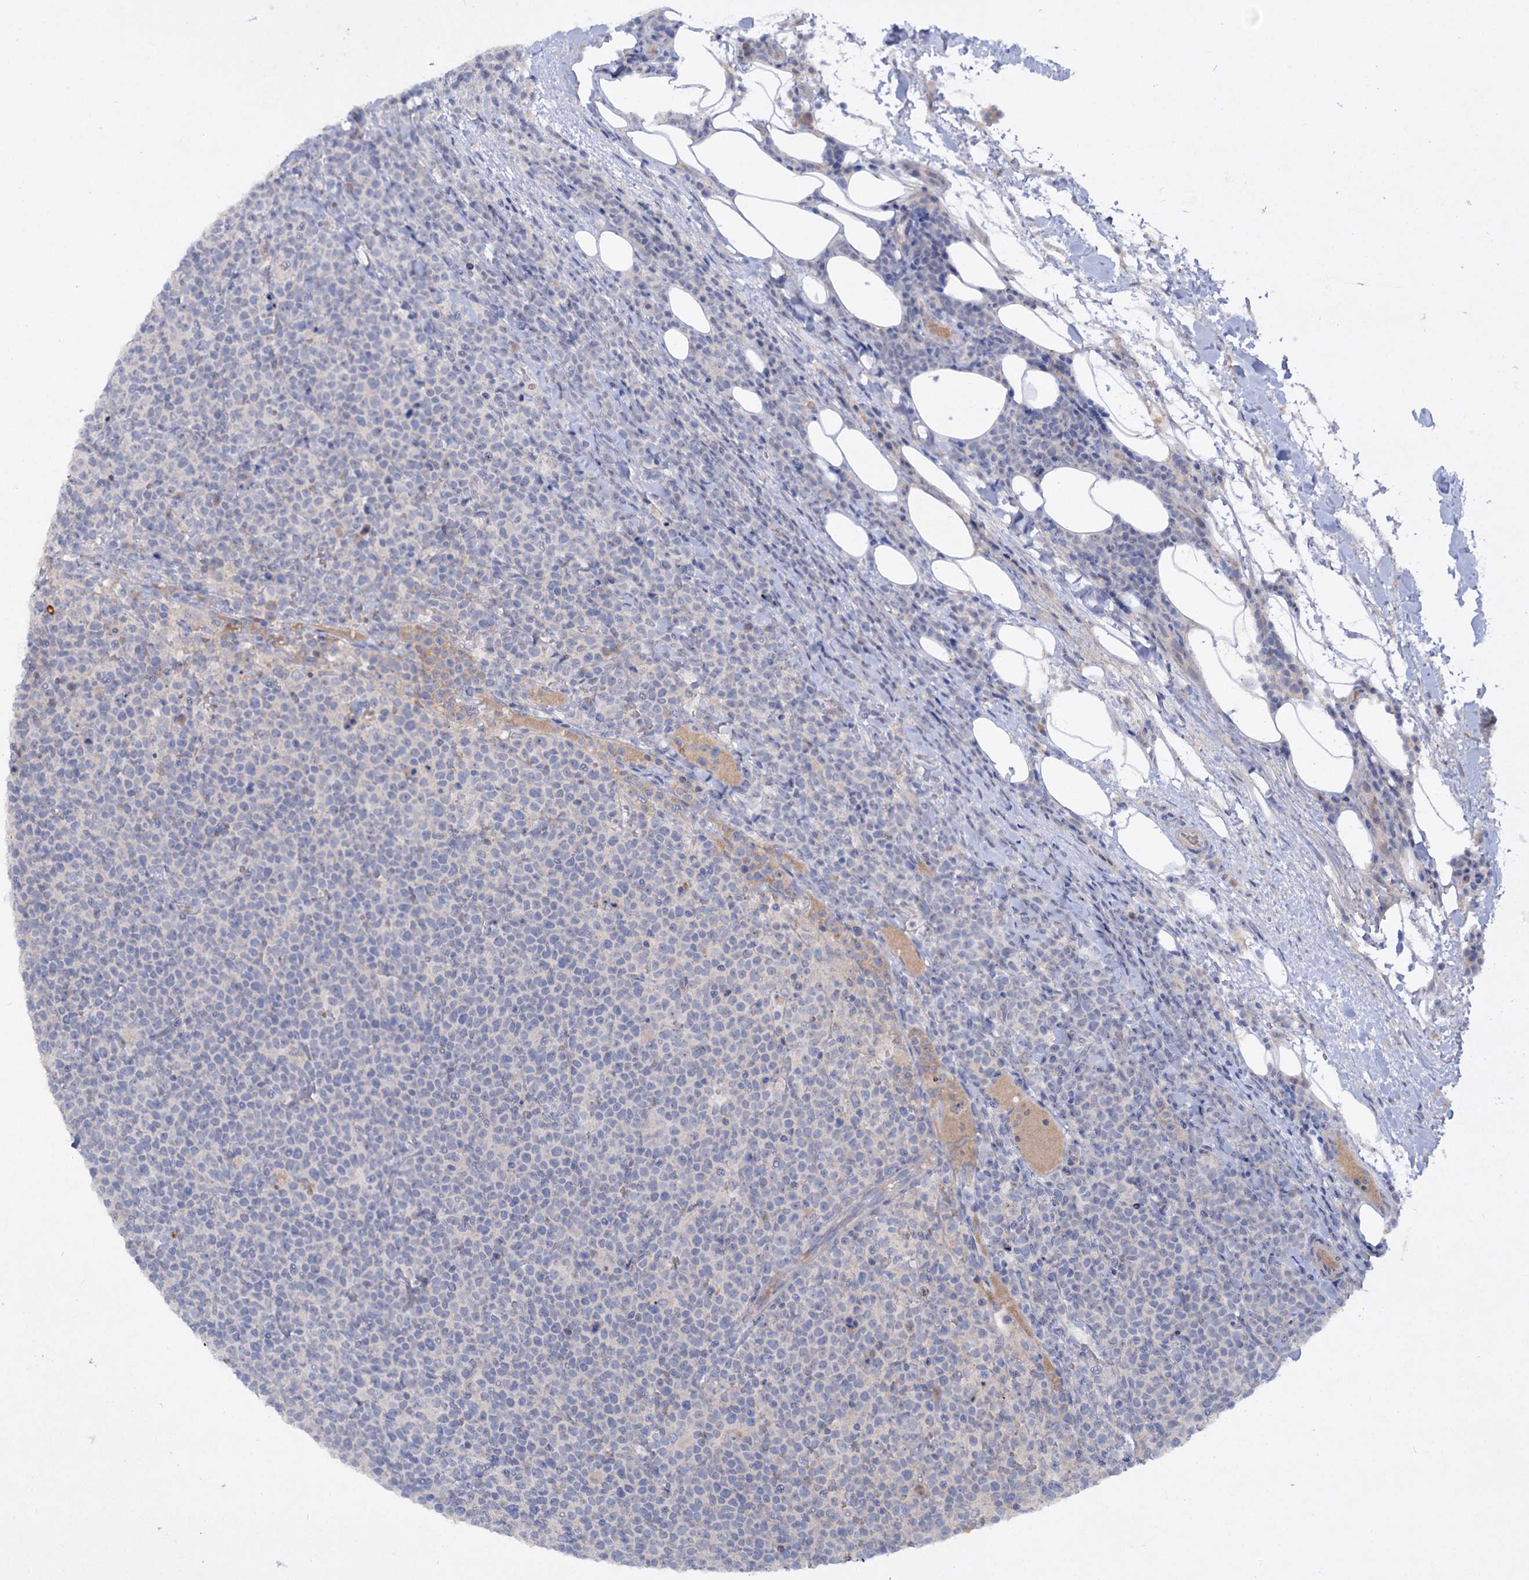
{"staining": {"intensity": "negative", "quantity": "none", "location": "none"}, "tissue": "lymphoma", "cell_type": "Tumor cells", "image_type": "cancer", "snomed": [{"axis": "morphology", "description": "Malignant lymphoma, non-Hodgkin's type, High grade"}, {"axis": "topography", "description": "Lymph node"}], "caption": "IHC image of neoplastic tissue: human lymphoma stained with DAB exhibits no significant protein positivity in tumor cells.", "gene": "ATP4A", "patient": {"sex": "male", "age": 61}}